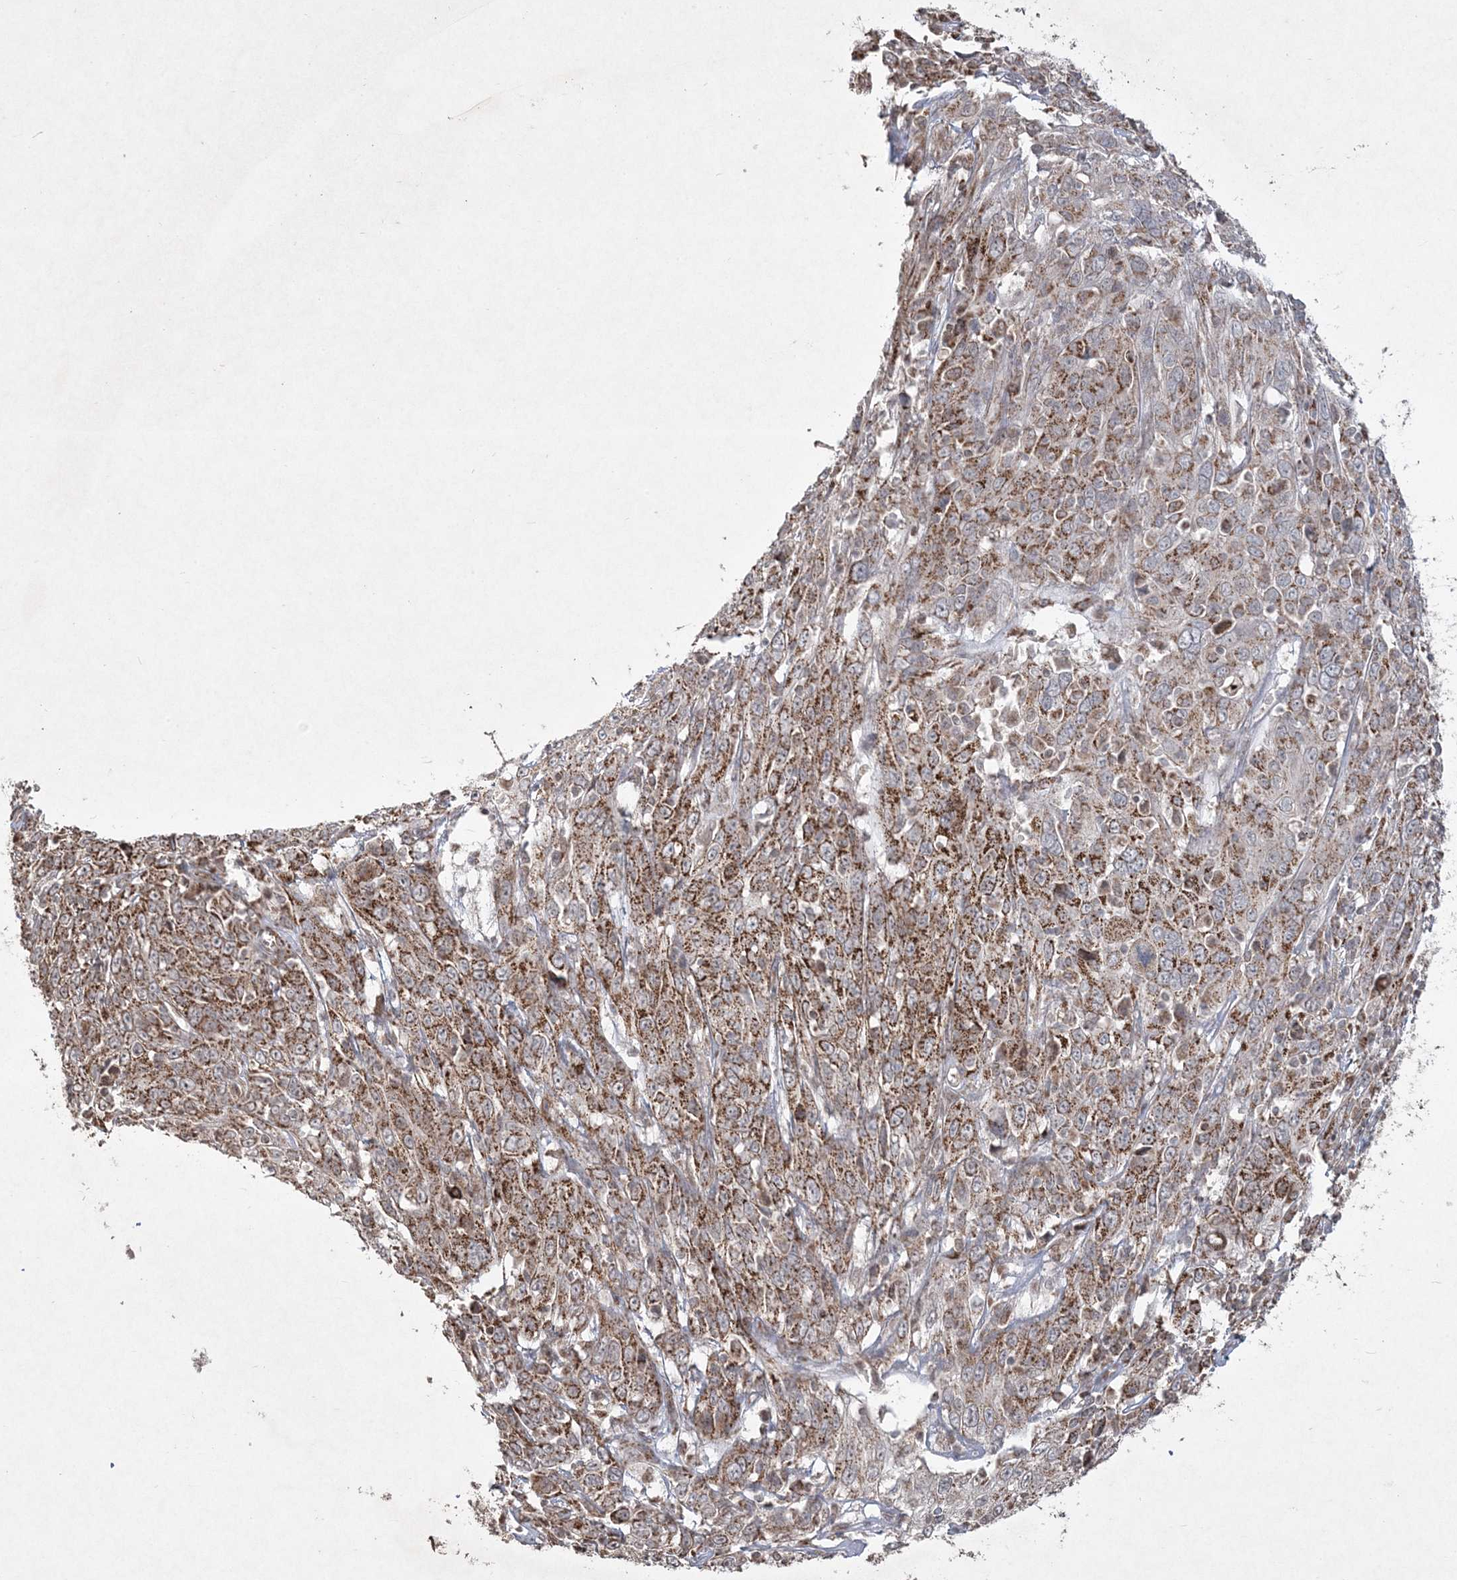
{"staining": {"intensity": "strong", "quantity": "25%-75%", "location": "cytoplasmic/membranous"}, "tissue": "cervical cancer", "cell_type": "Tumor cells", "image_type": "cancer", "snomed": [{"axis": "morphology", "description": "Squamous cell carcinoma, NOS"}, {"axis": "topography", "description": "Cervix"}], "caption": "Cervical cancer was stained to show a protein in brown. There is high levels of strong cytoplasmic/membranous staining in about 25%-75% of tumor cells.", "gene": "LRPPRC", "patient": {"sex": "female", "age": 46}}